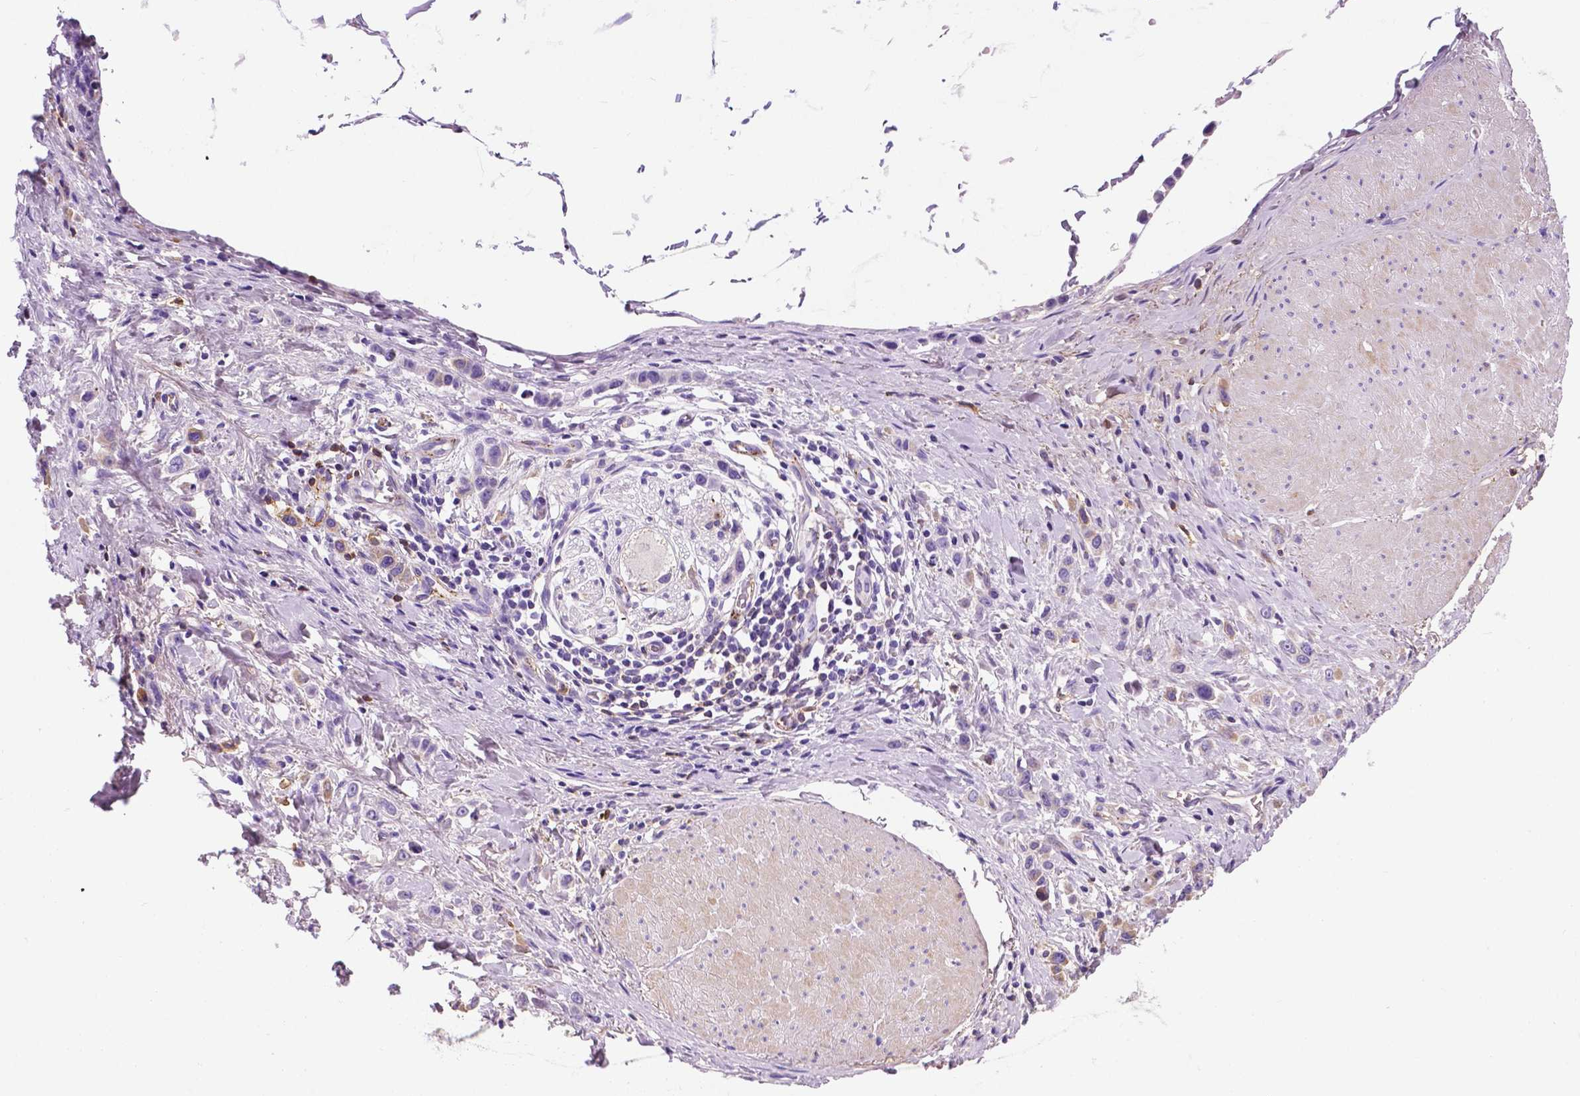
{"staining": {"intensity": "weak", "quantity": "25%-75%", "location": "cytoplasmic/membranous"}, "tissue": "stomach cancer", "cell_type": "Tumor cells", "image_type": "cancer", "snomed": [{"axis": "morphology", "description": "Adenocarcinoma, NOS"}, {"axis": "topography", "description": "Stomach"}], "caption": "Protein staining of stomach adenocarcinoma tissue reveals weak cytoplasmic/membranous positivity in approximately 25%-75% of tumor cells.", "gene": "APOE", "patient": {"sex": "male", "age": 47}}